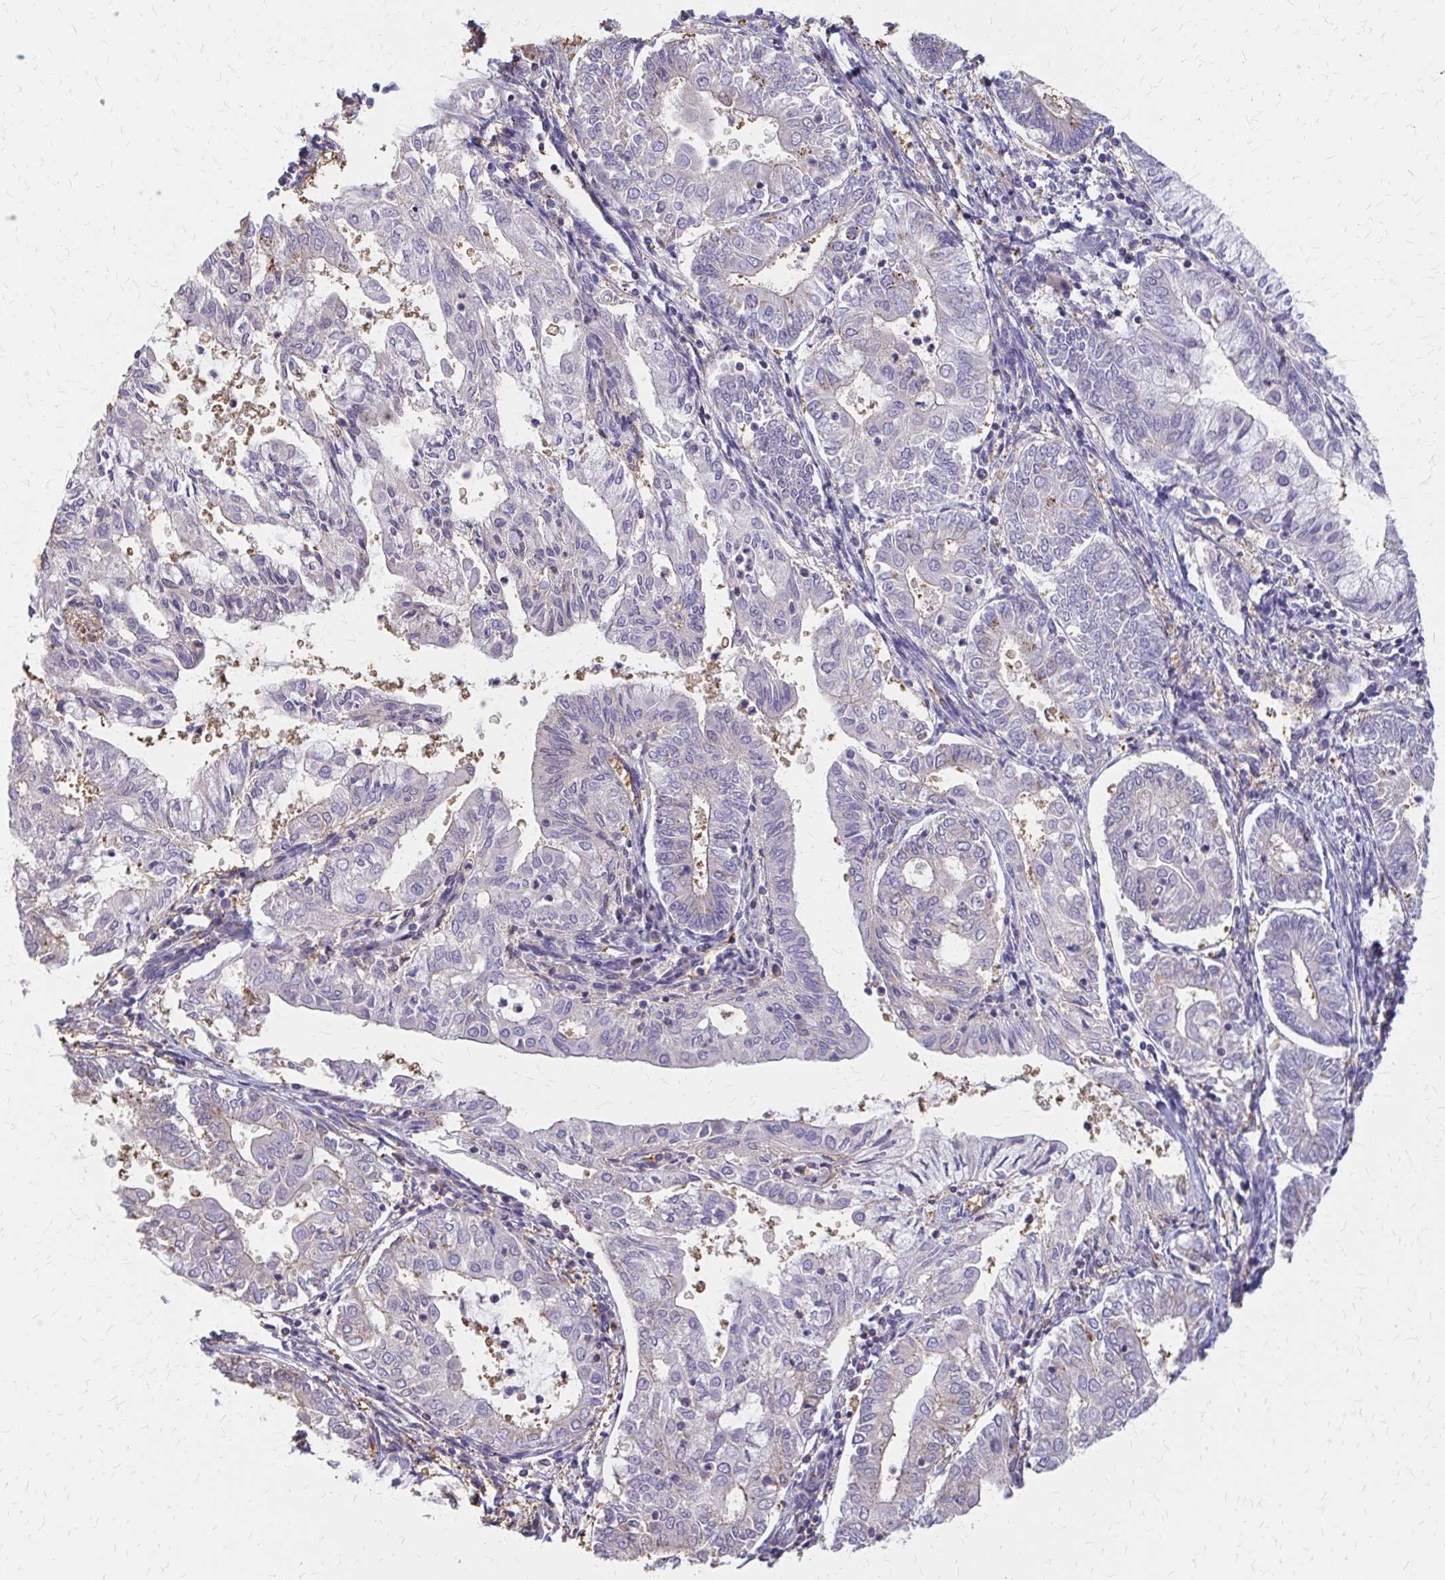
{"staining": {"intensity": "negative", "quantity": "none", "location": "none"}, "tissue": "endometrial cancer", "cell_type": "Tumor cells", "image_type": "cancer", "snomed": [{"axis": "morphology", "description": "Adenocarcinoma, NOS"}, {"axis": "topography", "description": "Endometrium"}], "caption": "Photomicrograph shows no significant protein staining in tumor cells of adenocarcinoma (endometrial).", "gene": "IFI44L", "patient": {"sex": "female", "age": 68}}